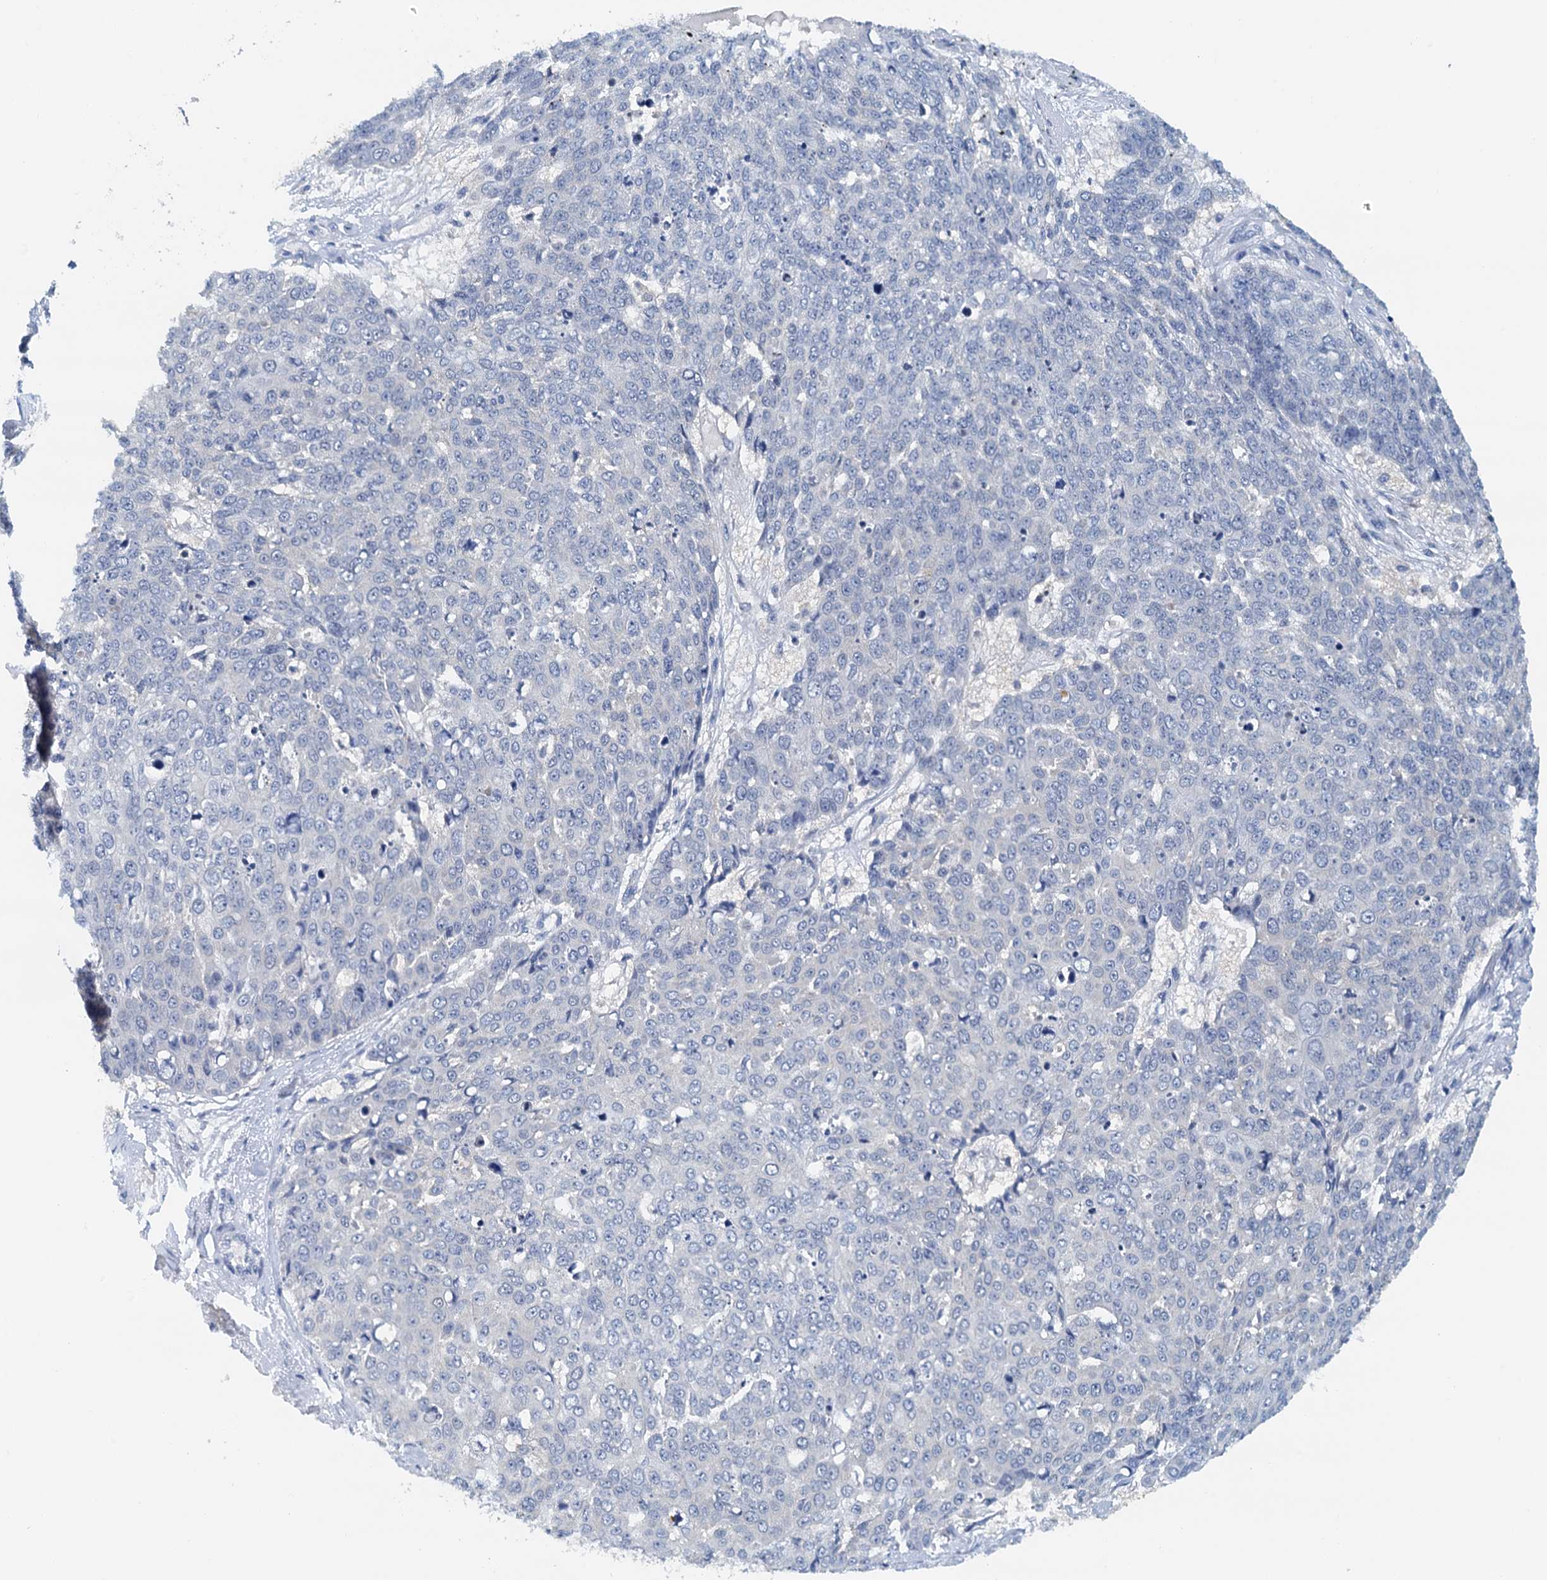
{"staining": {"intensity": "negative", "quantity": "none", "location": "none"}, "tissue": "skin cancer", "cell_type": "Tumor cells", "image_type": "cancer", "snomed": [{"axis": "morphology", "description": "Squamous cell carcinoma, NOS"}, {"axis": "topography", "description": "Skin"}], "caption": "An image of skin cancer stained for a protein reveals no brown staining in tumor cells.", "gene": "DTD1", "patient": {"sex": "male", "age": 71}}